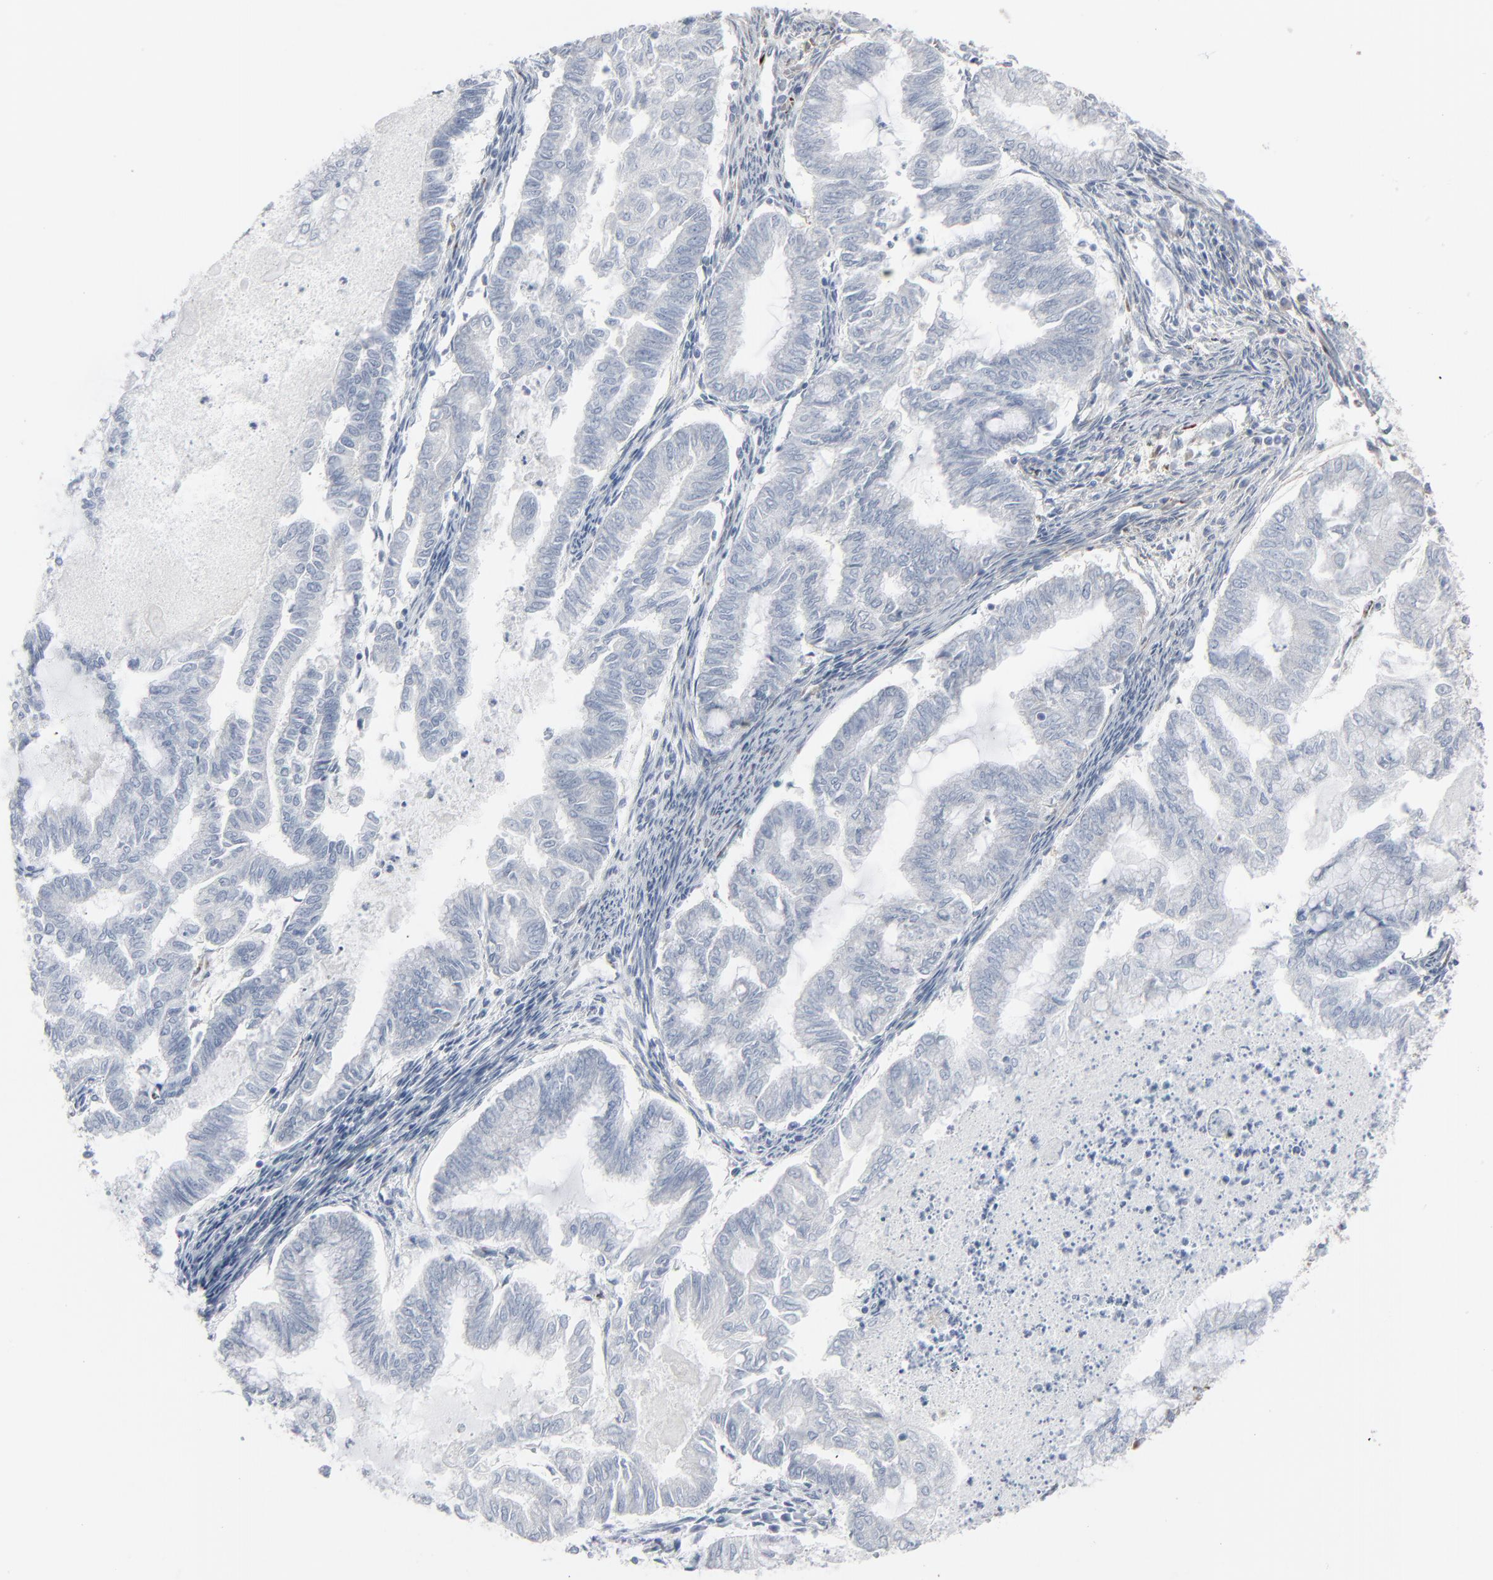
{"staining": {"intensity": "negative", "quantity": "none", "location": "none"}, "tissue": "endometrial cancer", "cell_type": "Tumor cells", "image_type": "cancer", "snomed": [{"axis": "morphology", "description": "Adenocarcinoma, NOS"}, {"axis": "topography", "description": "Endometrium"}], "caption": "A photomicrograph of endometrial adenocarcinoma stained for a protein demonstrates no brown staining in tumor cells.", "gene": "BGN", "patient": {"sex": "female", "age": 79}}